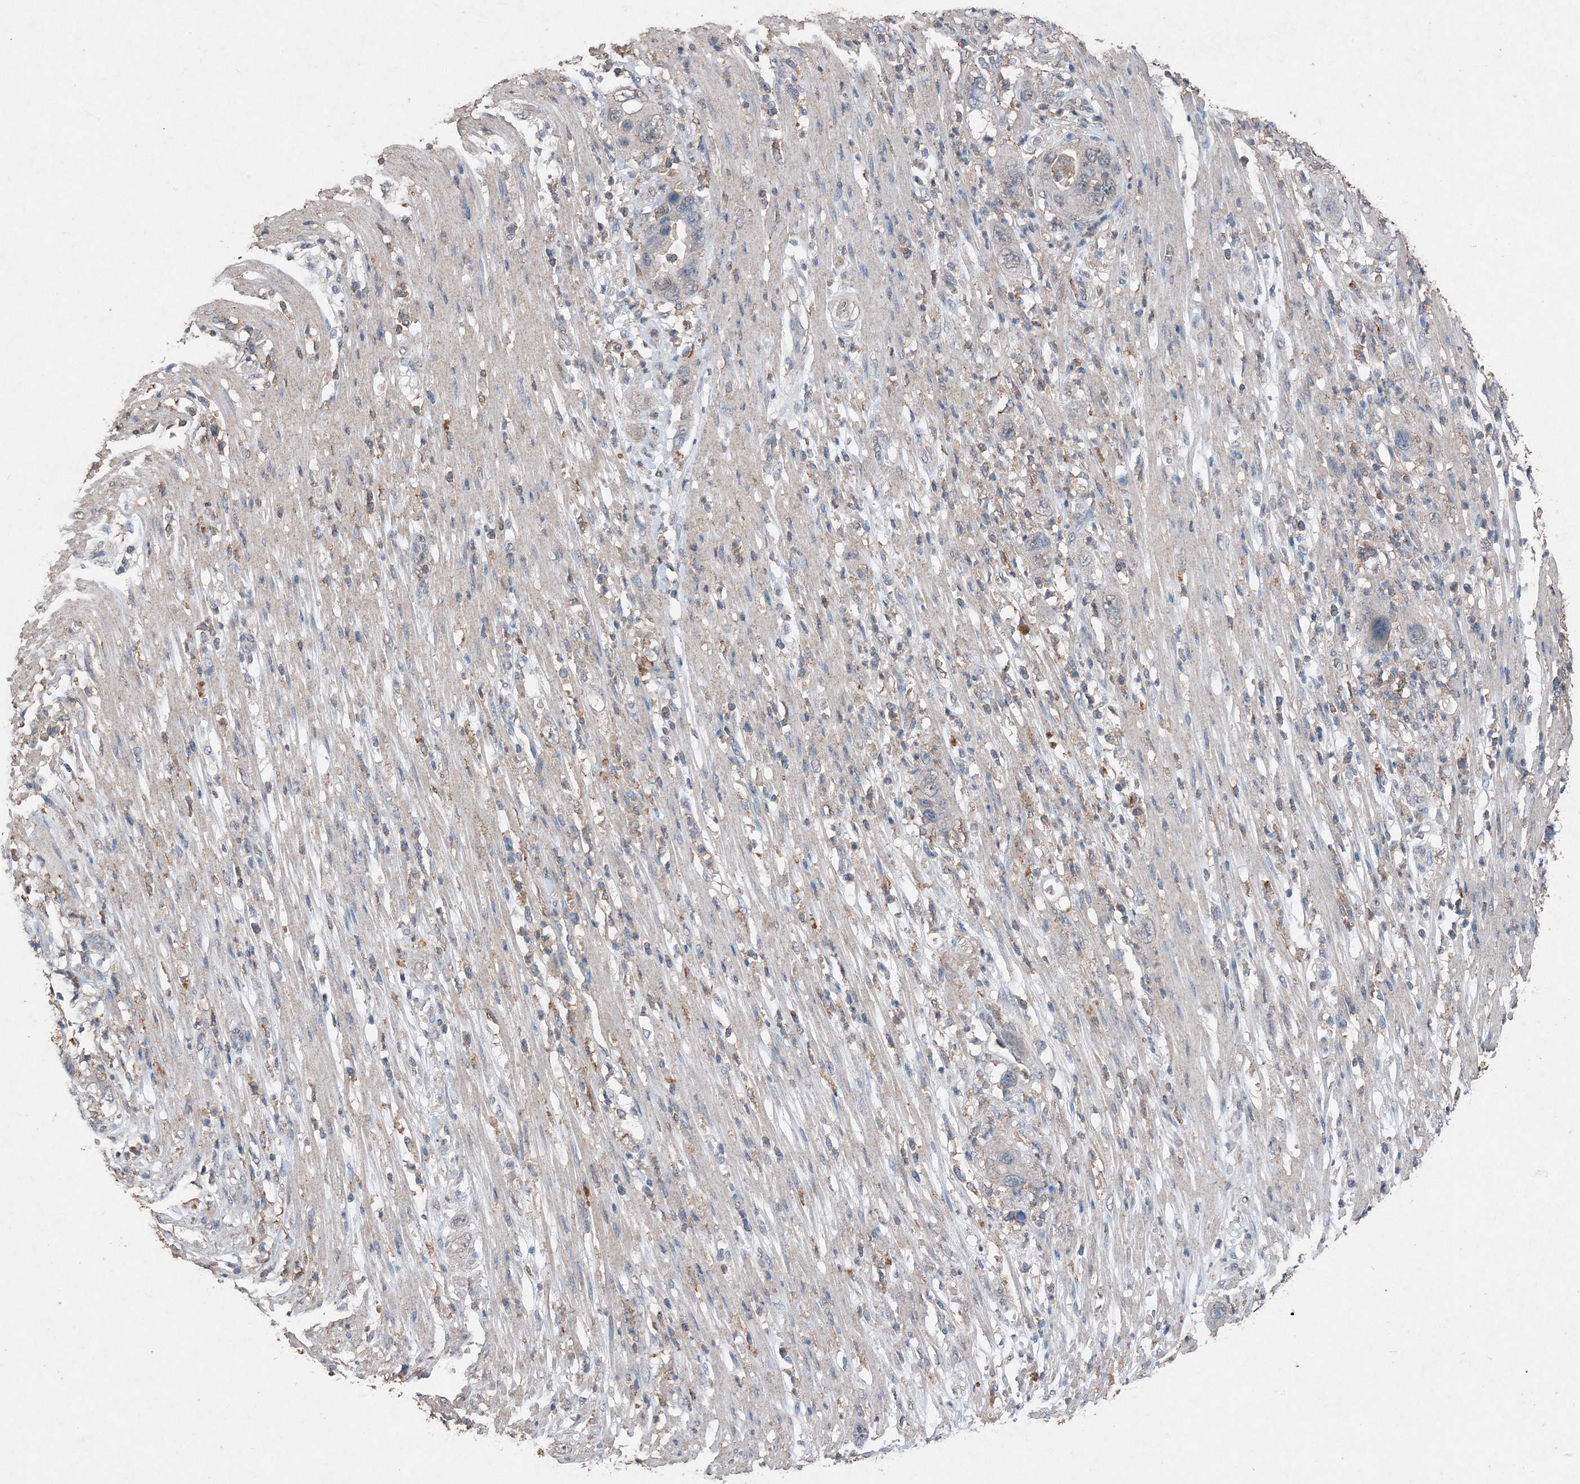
{"staining": {"intensity": "negative", "quantity": "none", "location": "none"}, "tissue": "pancreatic cancer", "cell_type": "Tumor cells", "image_type": "cancer", "snomed": [{"axis": "morphology", "description": "Adenocarcinoma, NOS"}, {"axis": "topography", "description": "Pancreas"}], "caption": "Tumor cells show no significant protein positivity in pancreatic cancer (adenocarcinoma). (Brightfield microscopy of DAB IHC at high magnification).", "gene": "FCN3", "patient": {"sex": "female", "age": 71}}